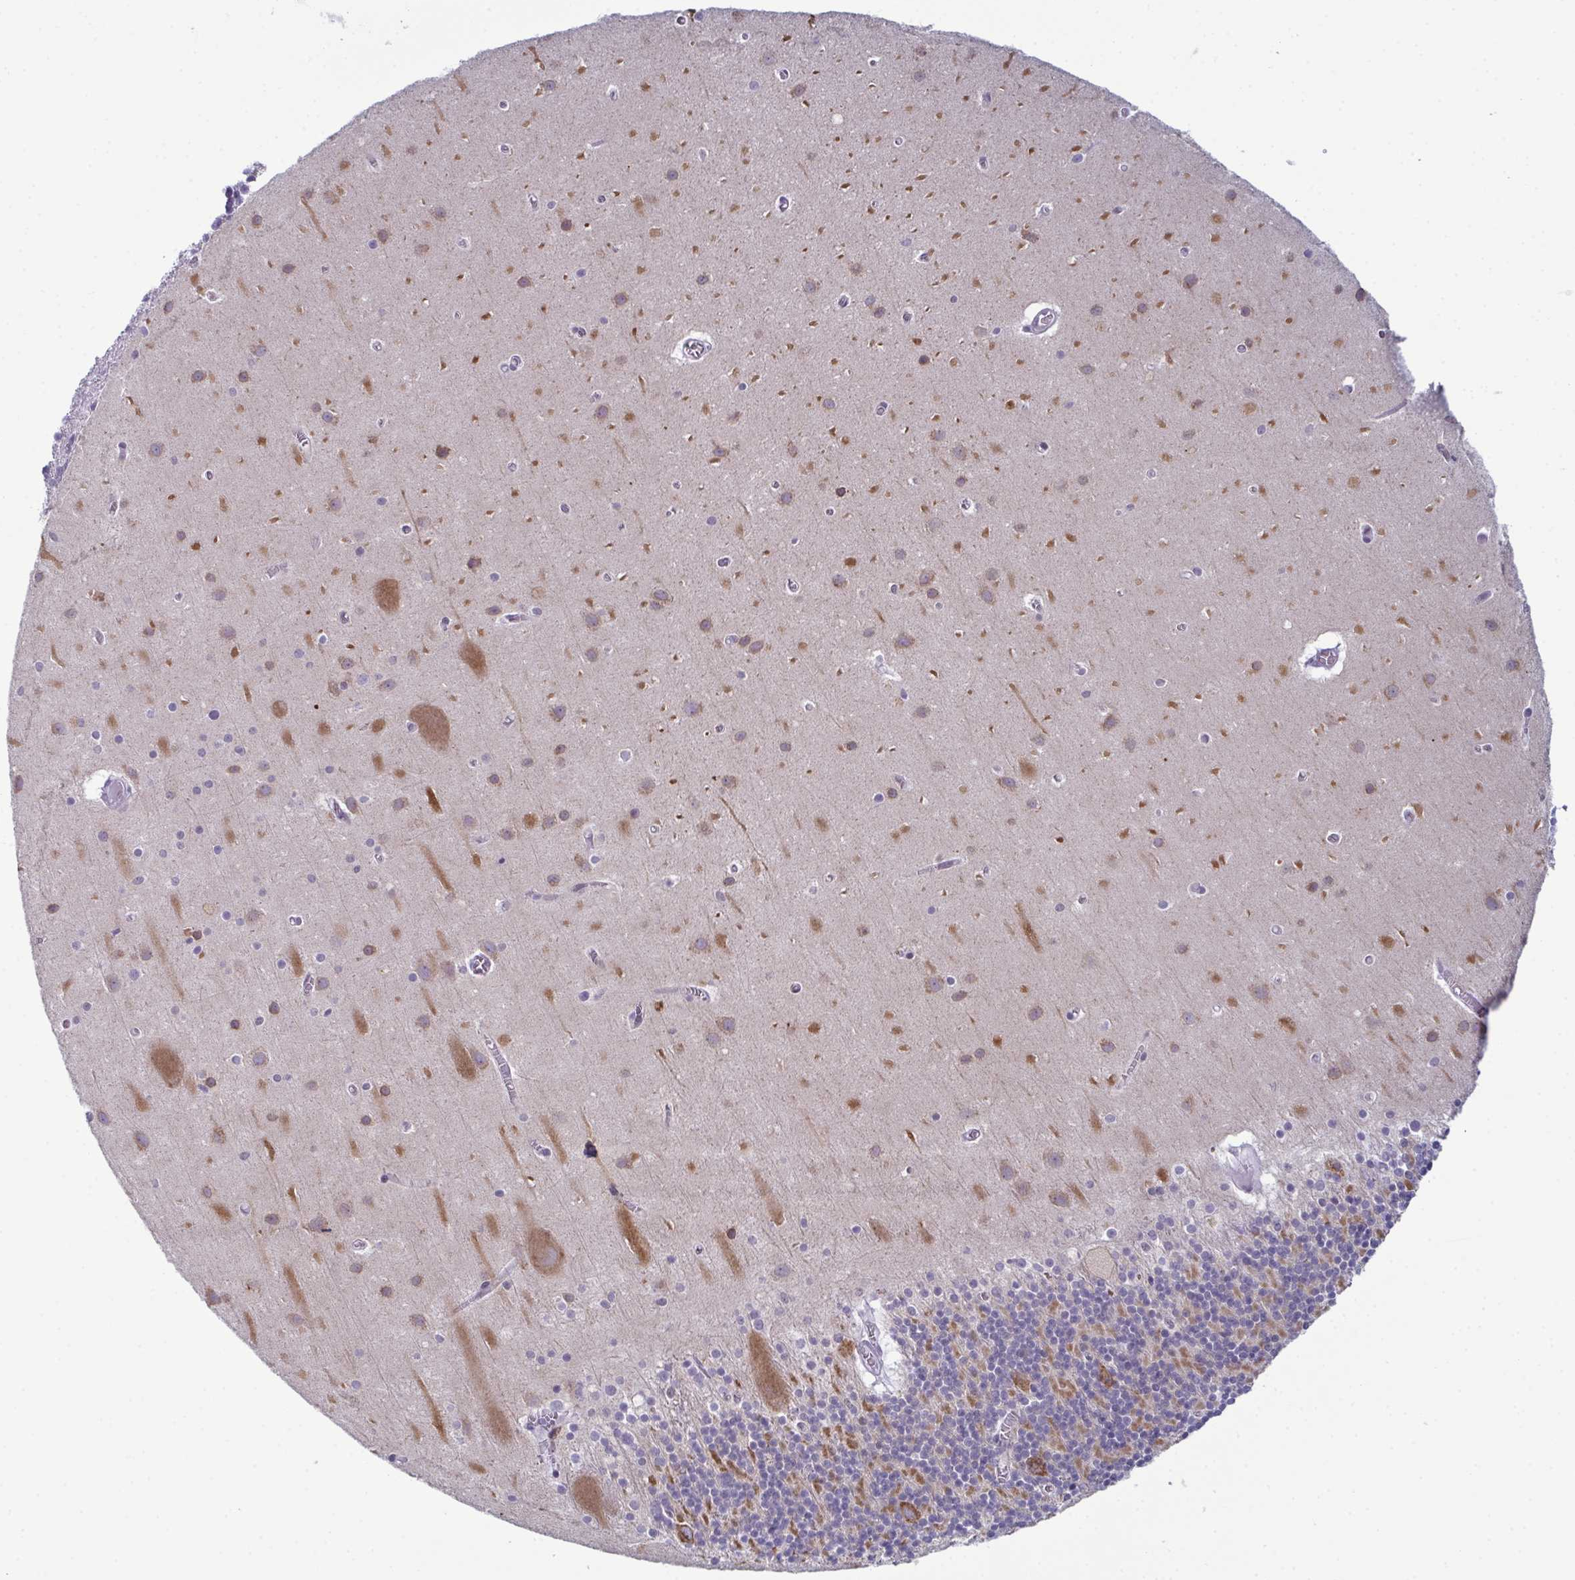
{"staining": {"intensity": "moderate", "quantity": "25%-75%", "location": "cytoplasmic/membranous"}, "tissue": "cerebellum", "cell_type": "Cells in granular layer", "image_type": "normal", "snomed": [{"axis": "morphology", "description": "Normal tissue, NOS"}, {"axis": "topography", "description": "Cerebellum"}], "caption": "Immunohistochemical staining of benign human cerebellum displays moderate cytoplasmic/membranous protein staining in about 25%-75% of cells in granular layer.", "gene": "RBM7", "patient": {"sex": "male", "age": 70}}